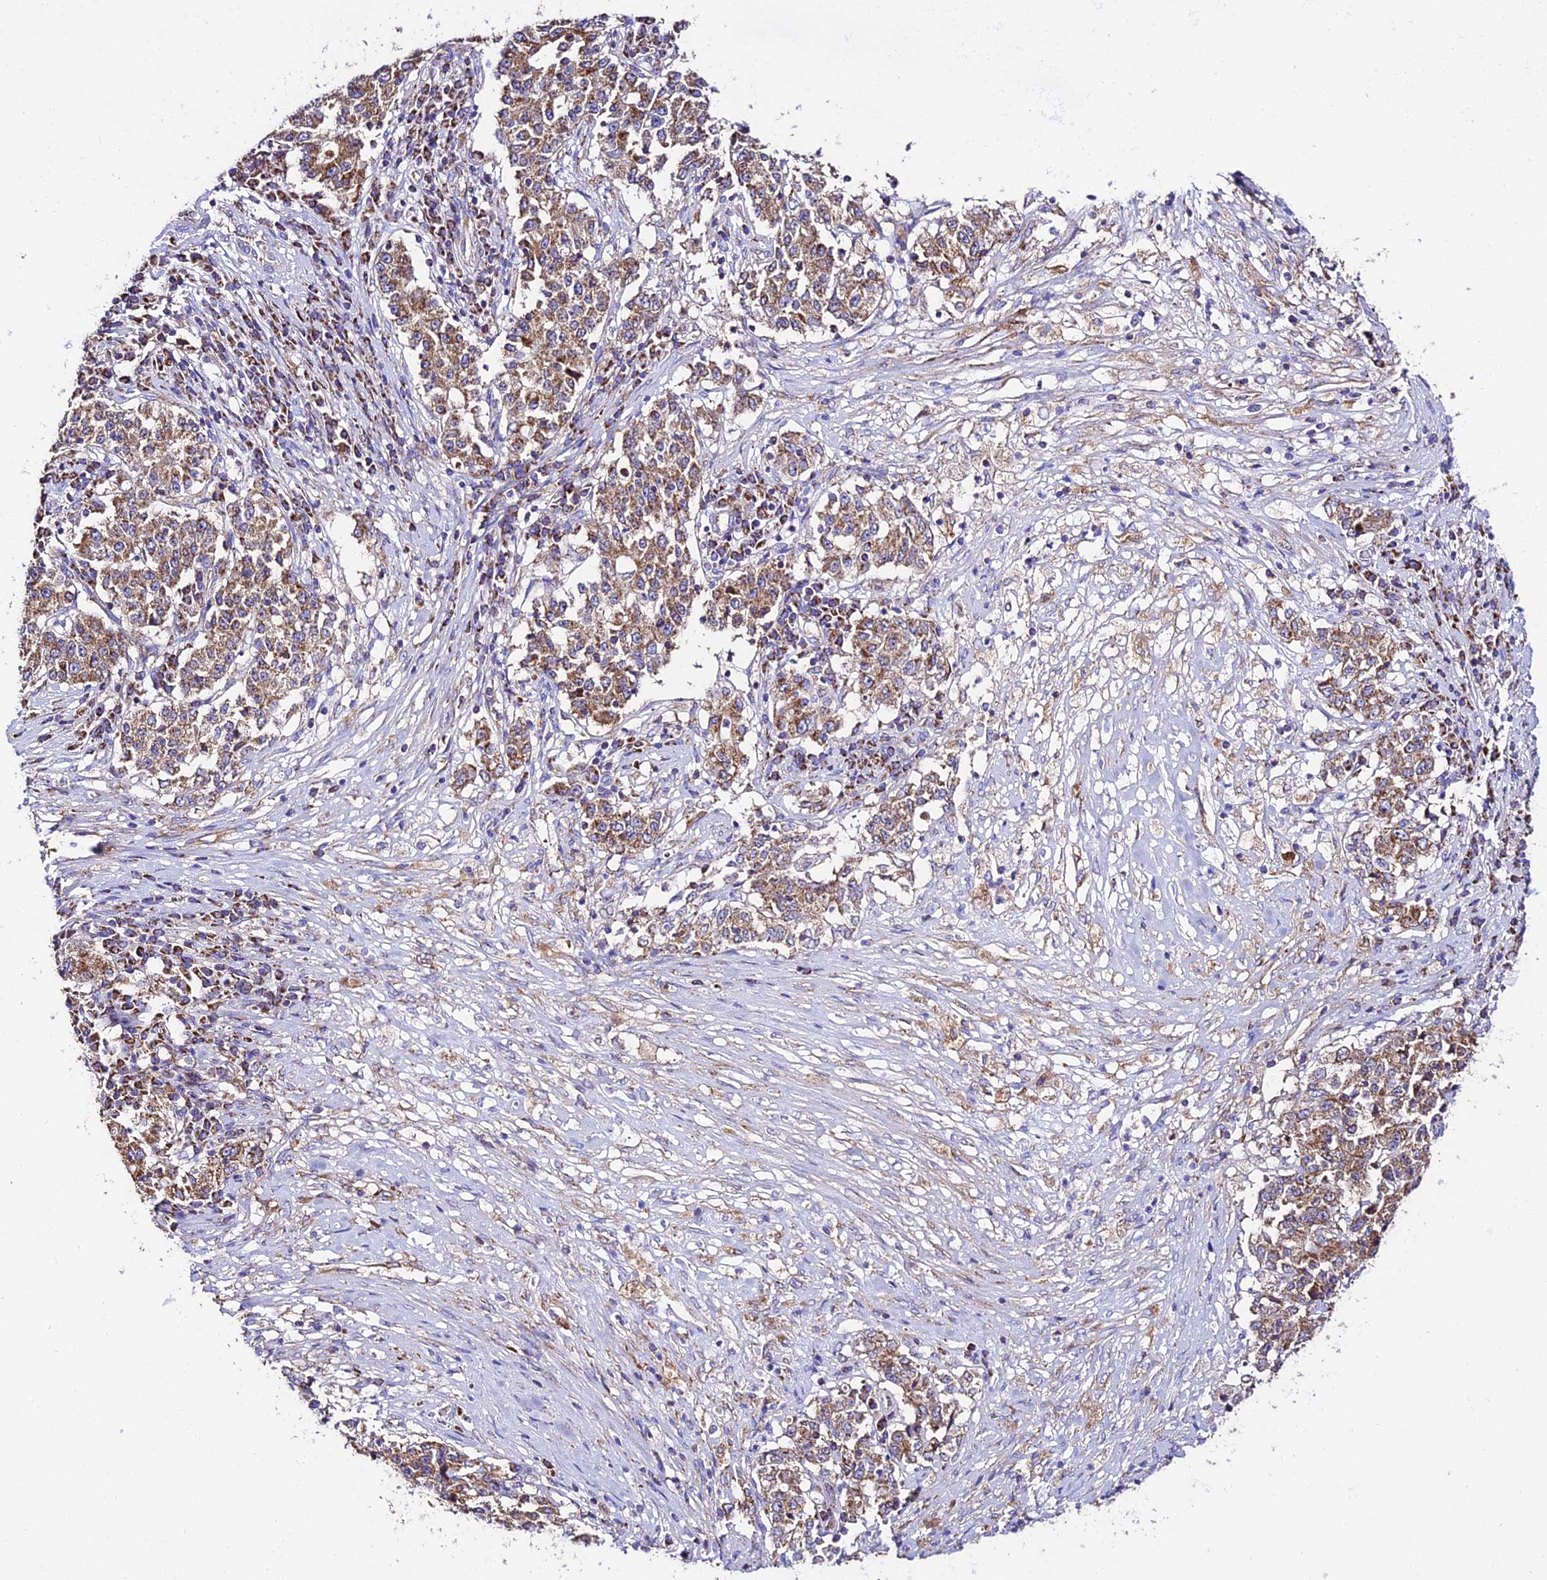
{"staining": {"intensity": "moderate", "quantity": ">75%", "location": "cytoplasmic/membranous"}, "tissue": "stomach cancer", "cell_type": "Tumor cells", "image_type": "cancer", "snomed": [{"axis": "morphology", "description": "Adenocarcinoma, NOS"}, {"axis": "topography", "description": "Stomach"}], "caption": "Stomach cancer (adenocarcinoma) tissue exhibits moderate cytoplasmic/membranous positivity in about >75% of tumor cells", "gene": "OCIAD1", "patient": {"sex": "male", "age": 59}}